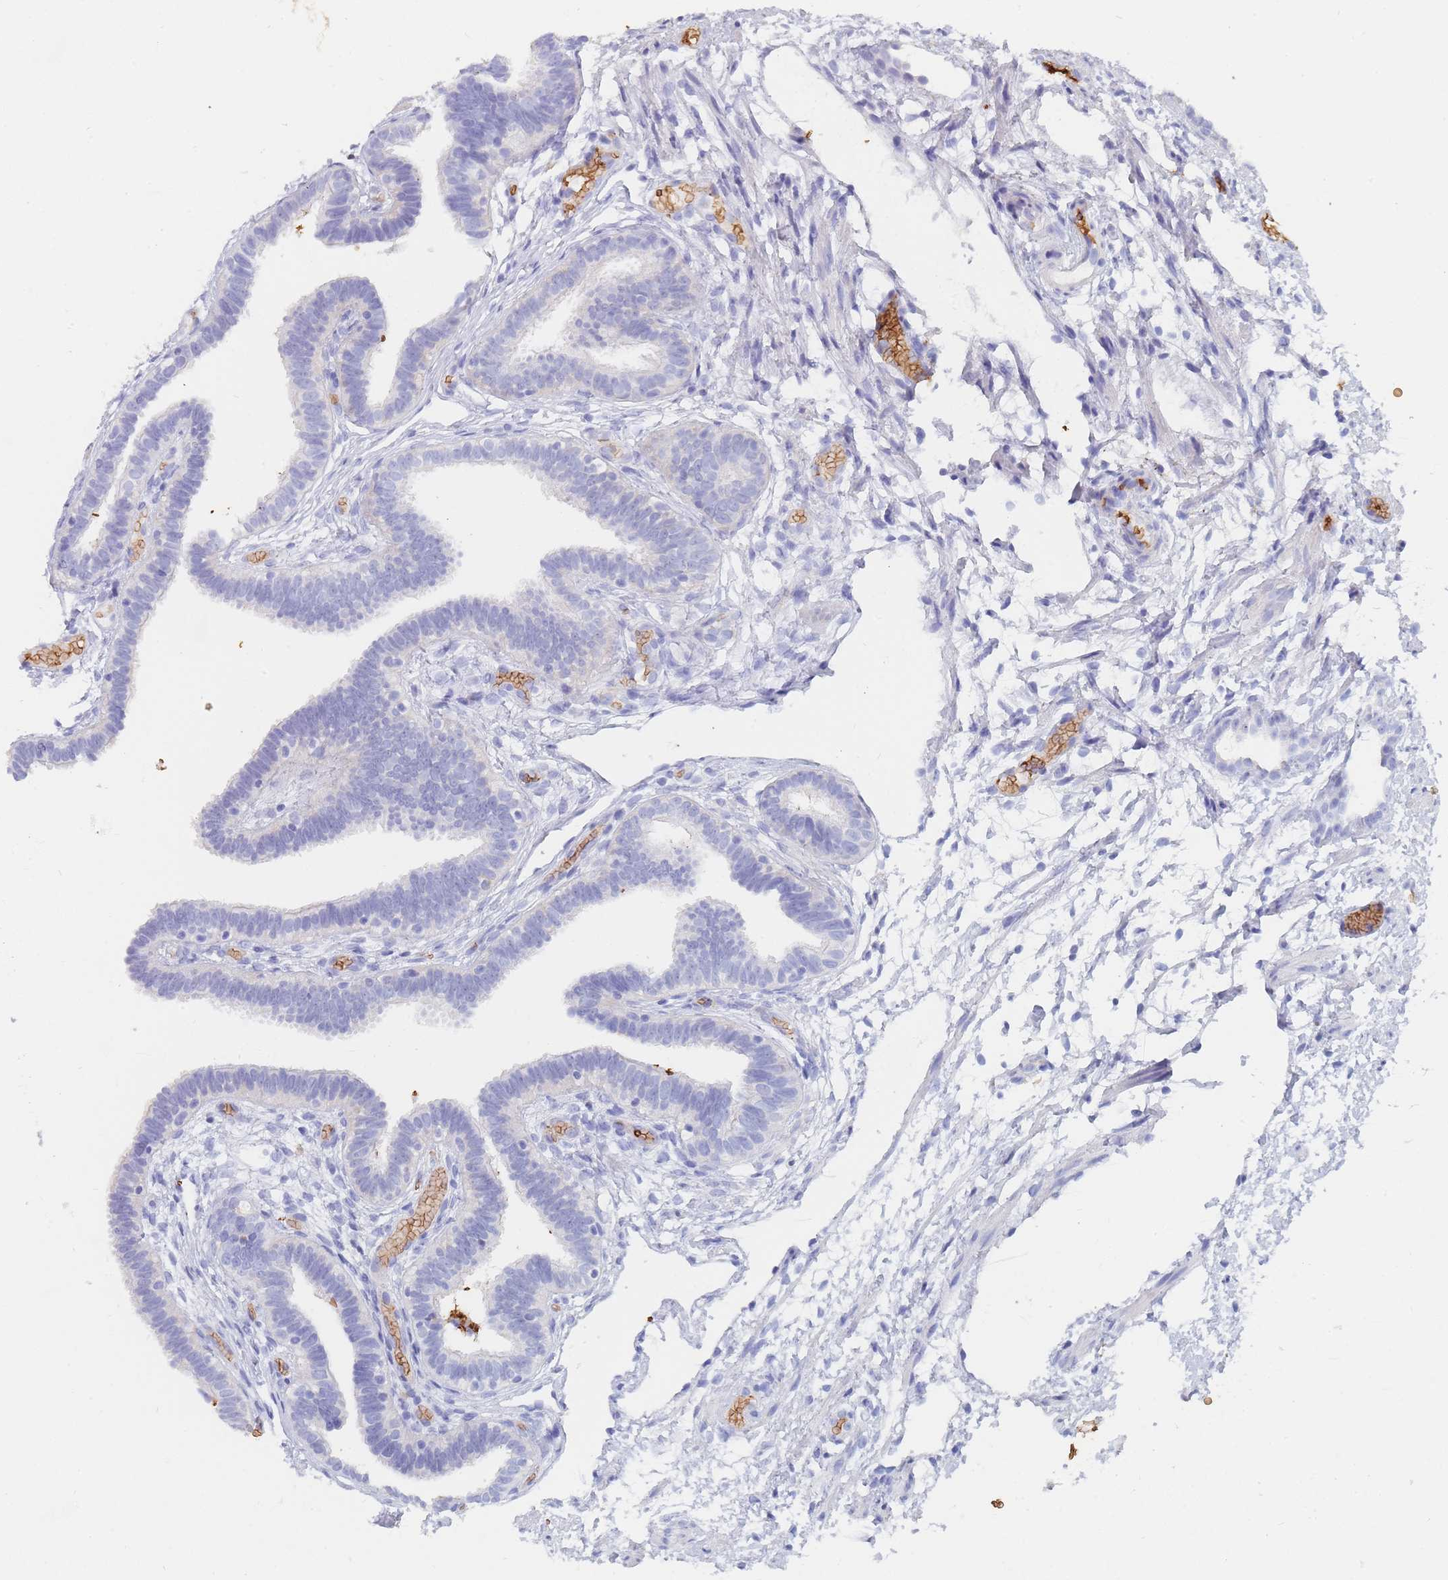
{"staining": {"intensity": "negative", "quantity": "none", "location": "none"}, "tissue": "fallopian tube", "cell_type": "Glandular cells", "image_type": "normal", "snomed": [{"axis": "morphology", "description": "Normal tissue, NOS"}, {"axis": "topography", "description": "Fallopian tube"}], "caption": "IHC histopathology image of unremarkable human fallopian tube stained for a protein (brown), which demonstrates no positivity in glandular cells. (DAB (3,3'-diaminobenzidine) immunohistochemistry visualized using brightfield microscopy, high magnification).", "gene": "SLC2A1", "patient": {"sex": "female", "age": 37}}